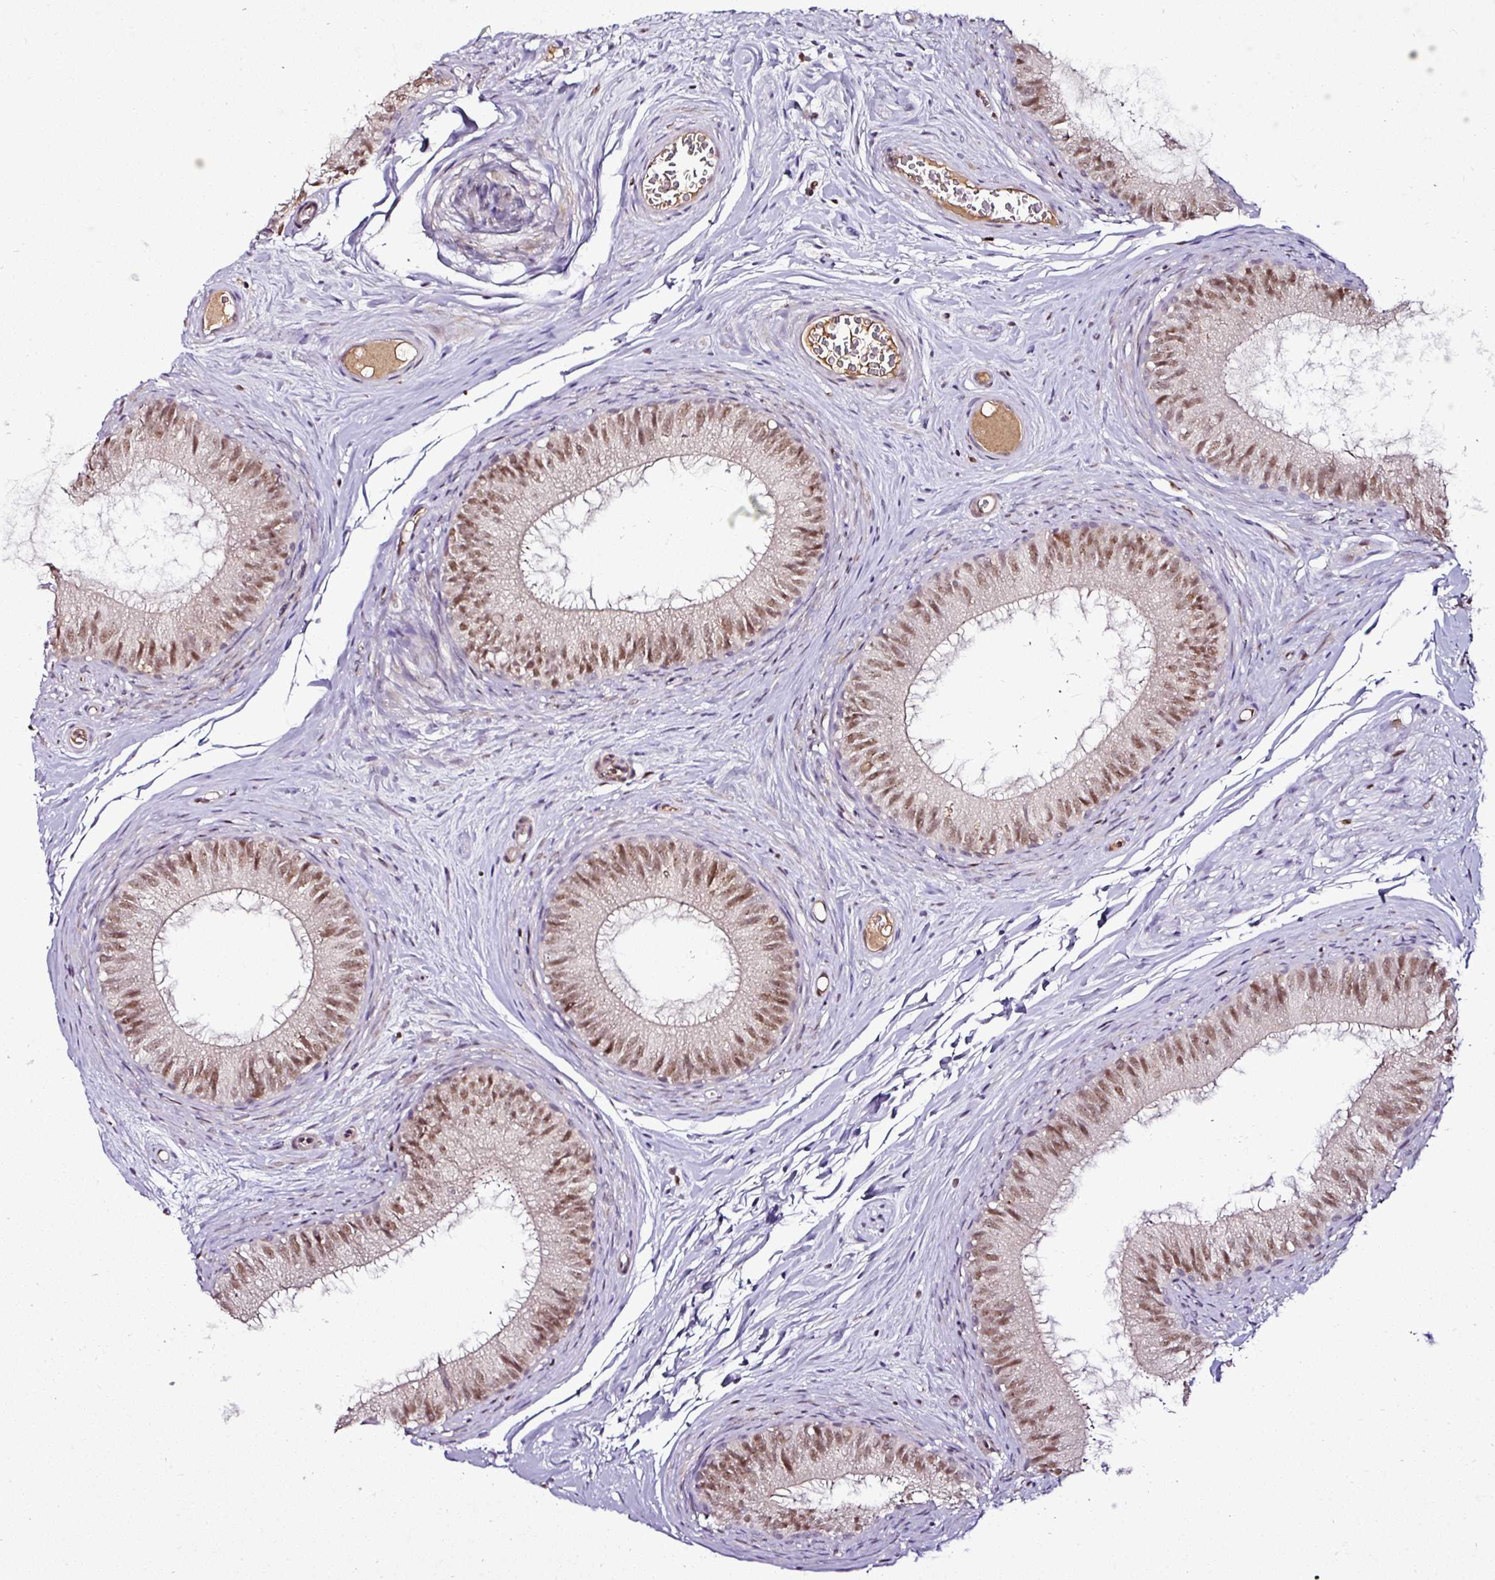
{"staining": {"intensity": "moderate", "quantity": ">75%", "location": "nuclear"}, "tissue": "epididymis", "cell_type": "Glandular cells", "image_type": "normal", "snomed": [{"axis": "morphology", "description": "Normal tissue, NOS"}, {"axis": "topography", "description": "Epididymis"}], "caption": "This image exhibits immunohistochemistry staining of benign epididymis, with medium moderate nuclear positivity in about >75% of glandular cells.", "gene": "KLF16", "patient": {"sex": "male", "age": 25}}